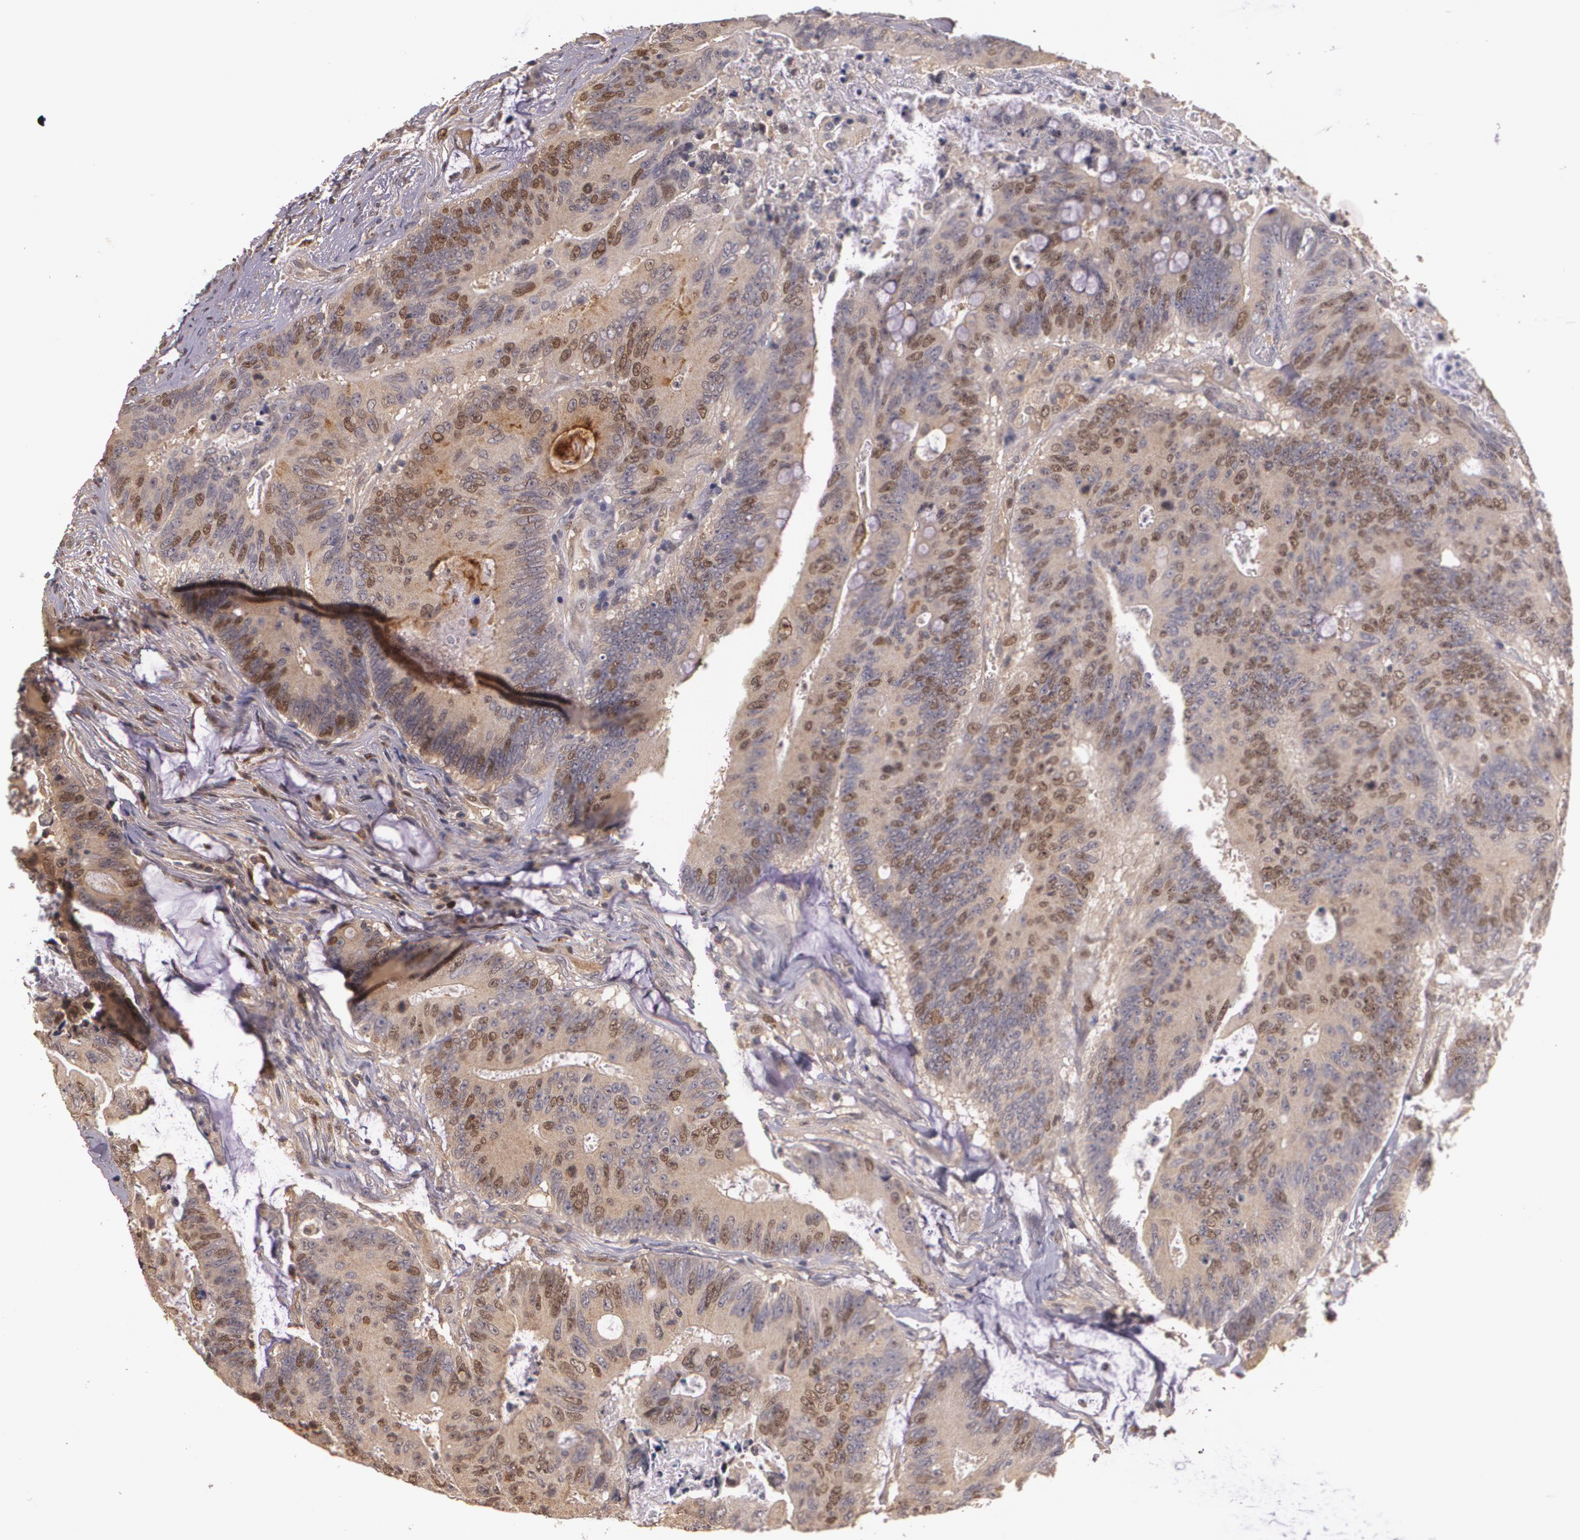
{"staining": {"intensity": "moderate", "quantity": "25%-75%", "location": "cytoplasmic/membranous,nuclear"}, "tissue": "colorectal cancer", "cell_type": "Tumor cells", "image_type": "cancer", "snomed": [{"axis": "morphology", "description": "Adenocarcinoma, NOS"}, {"axis": "topography", "description": "Colon"}], "caption": "Protein staining of colorectal adenocarcinoma tissue demonstrates moderate cytoplasmic/membranous and nuclear staining in approximately 25%-75% of tumor cells.", "gene": "BRCA1", "patient": {"sex": "male", "age": 65}}